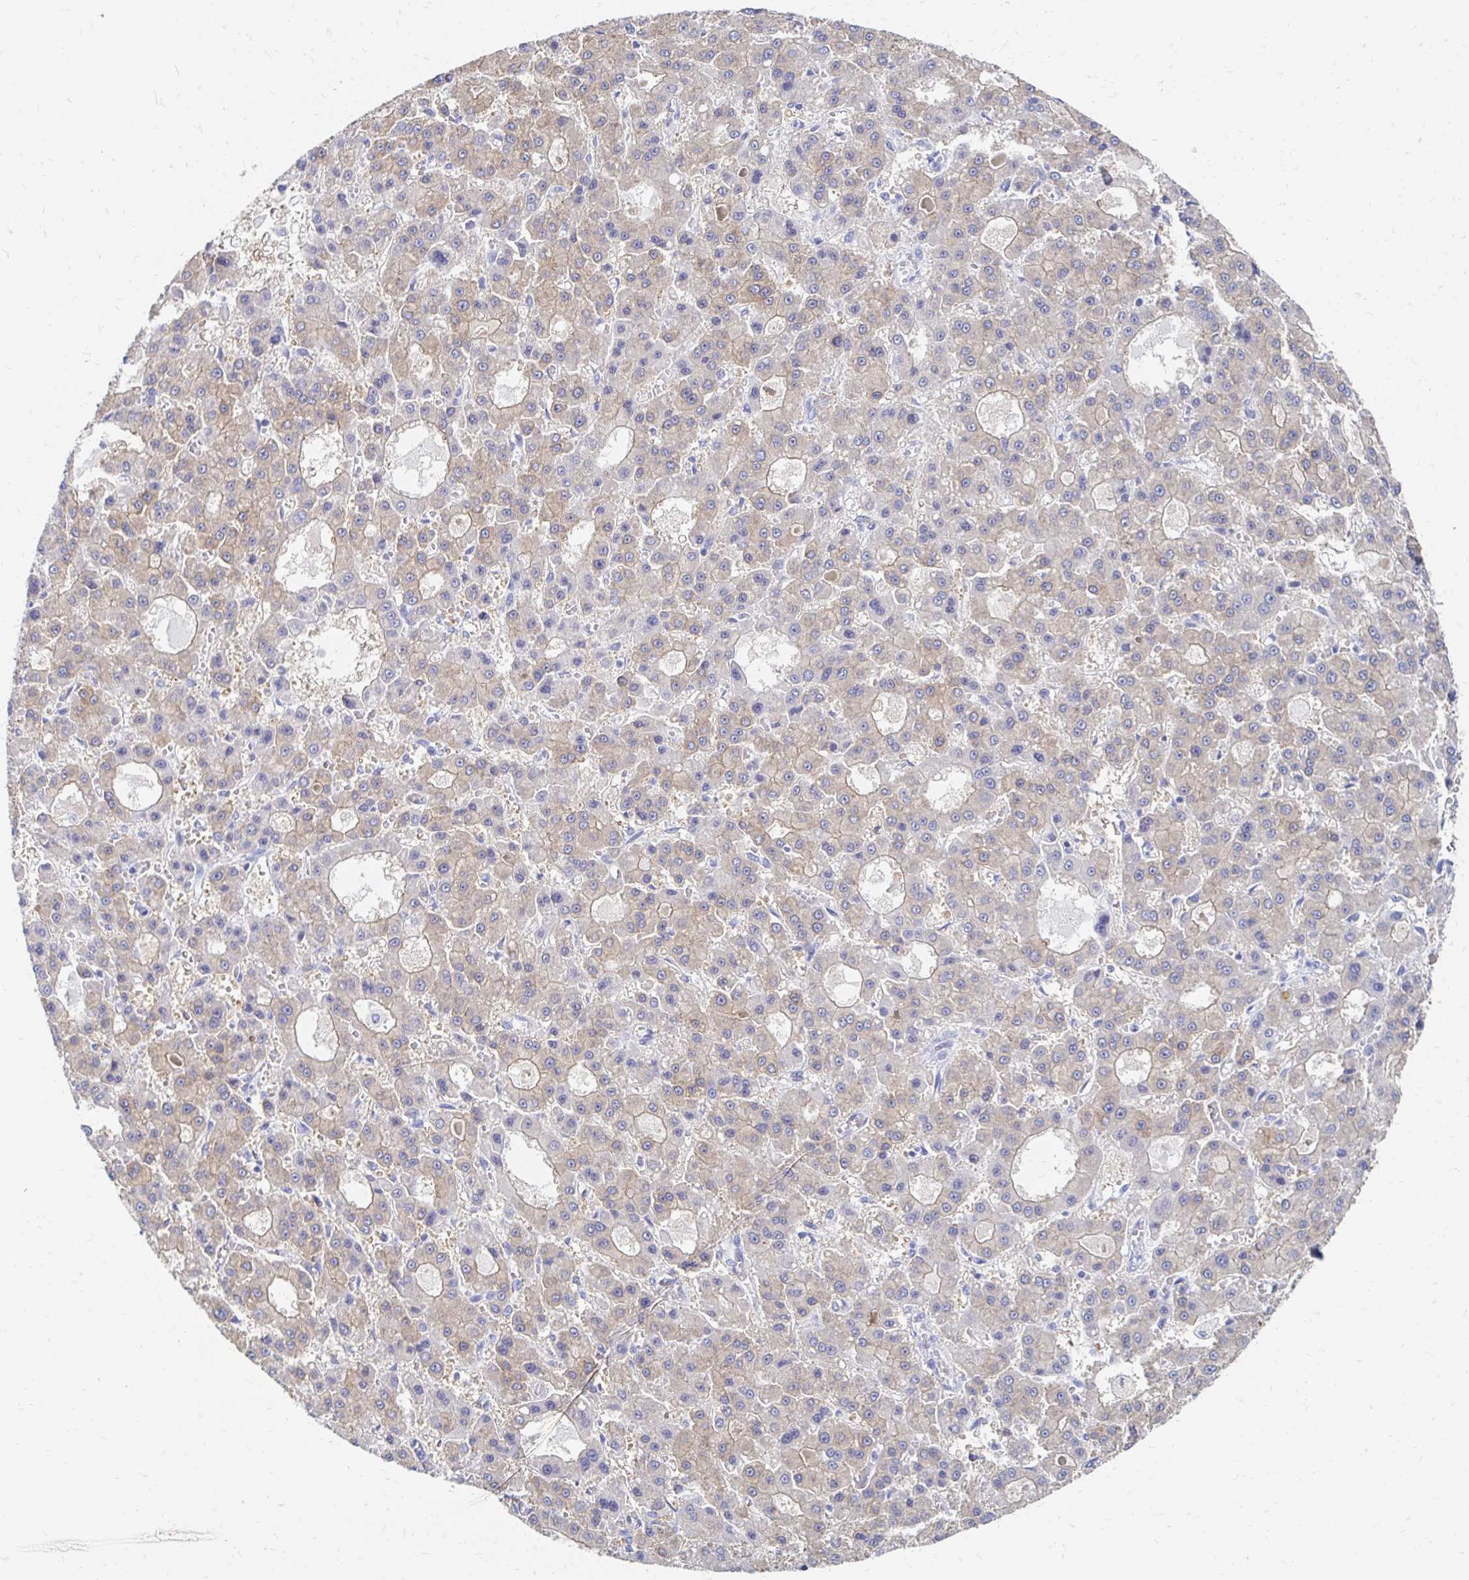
{"staining": {"intensity": "weak", "quantity": "25%-75%", "location": "cytoplasmic/membranous"}, "tissue": "liver cancer", "cell_type": "Tumor cells", "image_type": "cancer", "snomed": [{"axis": "morphology", "description": "Carcinoma, Hepatocellular, NOS"}, {"axis": "topography", "description": "Liver"}], "caption": "Protein expression analysis of liver cancer (hepatocellular carcinoma) exhibits weak cytoplasmic/membranous expression in approximately 25%-75% of tumor cells.", "gene": "CST6", "patient": {"sex": "male", "age": 70}}